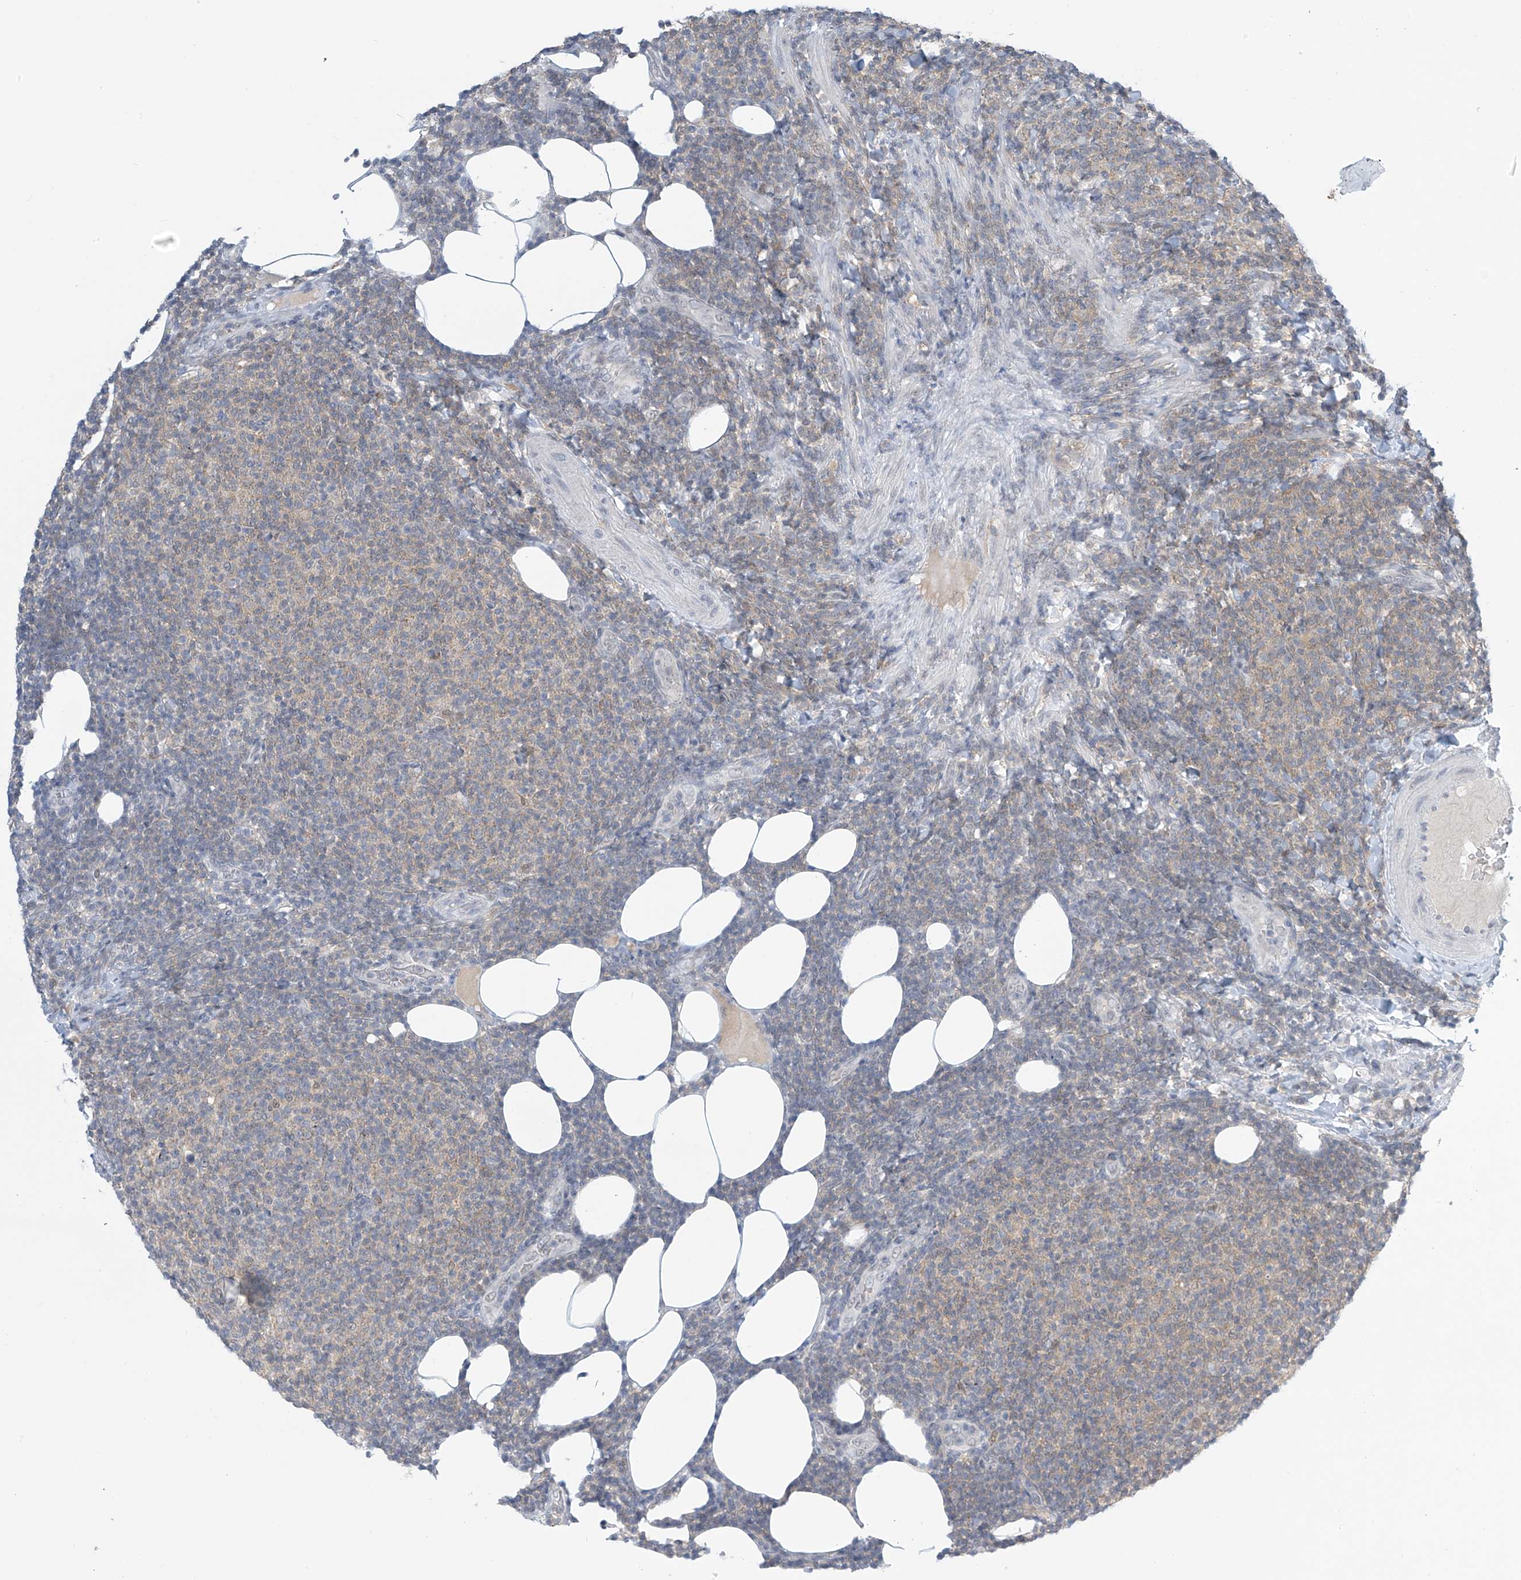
{"staining": {"intensity": "negative", "quantity": "none", "location": "none"}, "tissue": "lymphoma", "cell_type": "Tumor cells", "image_type": "cancer", "snomed": [{"axis": "morphology", "description": "Malignant lymphoma, non-Hodgkin's type, Low grade"}, {"axis": "topography", "description": "Lymph node"}], "caption": "This is an immunohistochemistry (IHC) micrograph of low-grade malignant lymphoma, non-Hodgkin's type. There is no expression in tumor cells.", "gene": "APLF", "patient": {"sex": "male", "age": 66}}